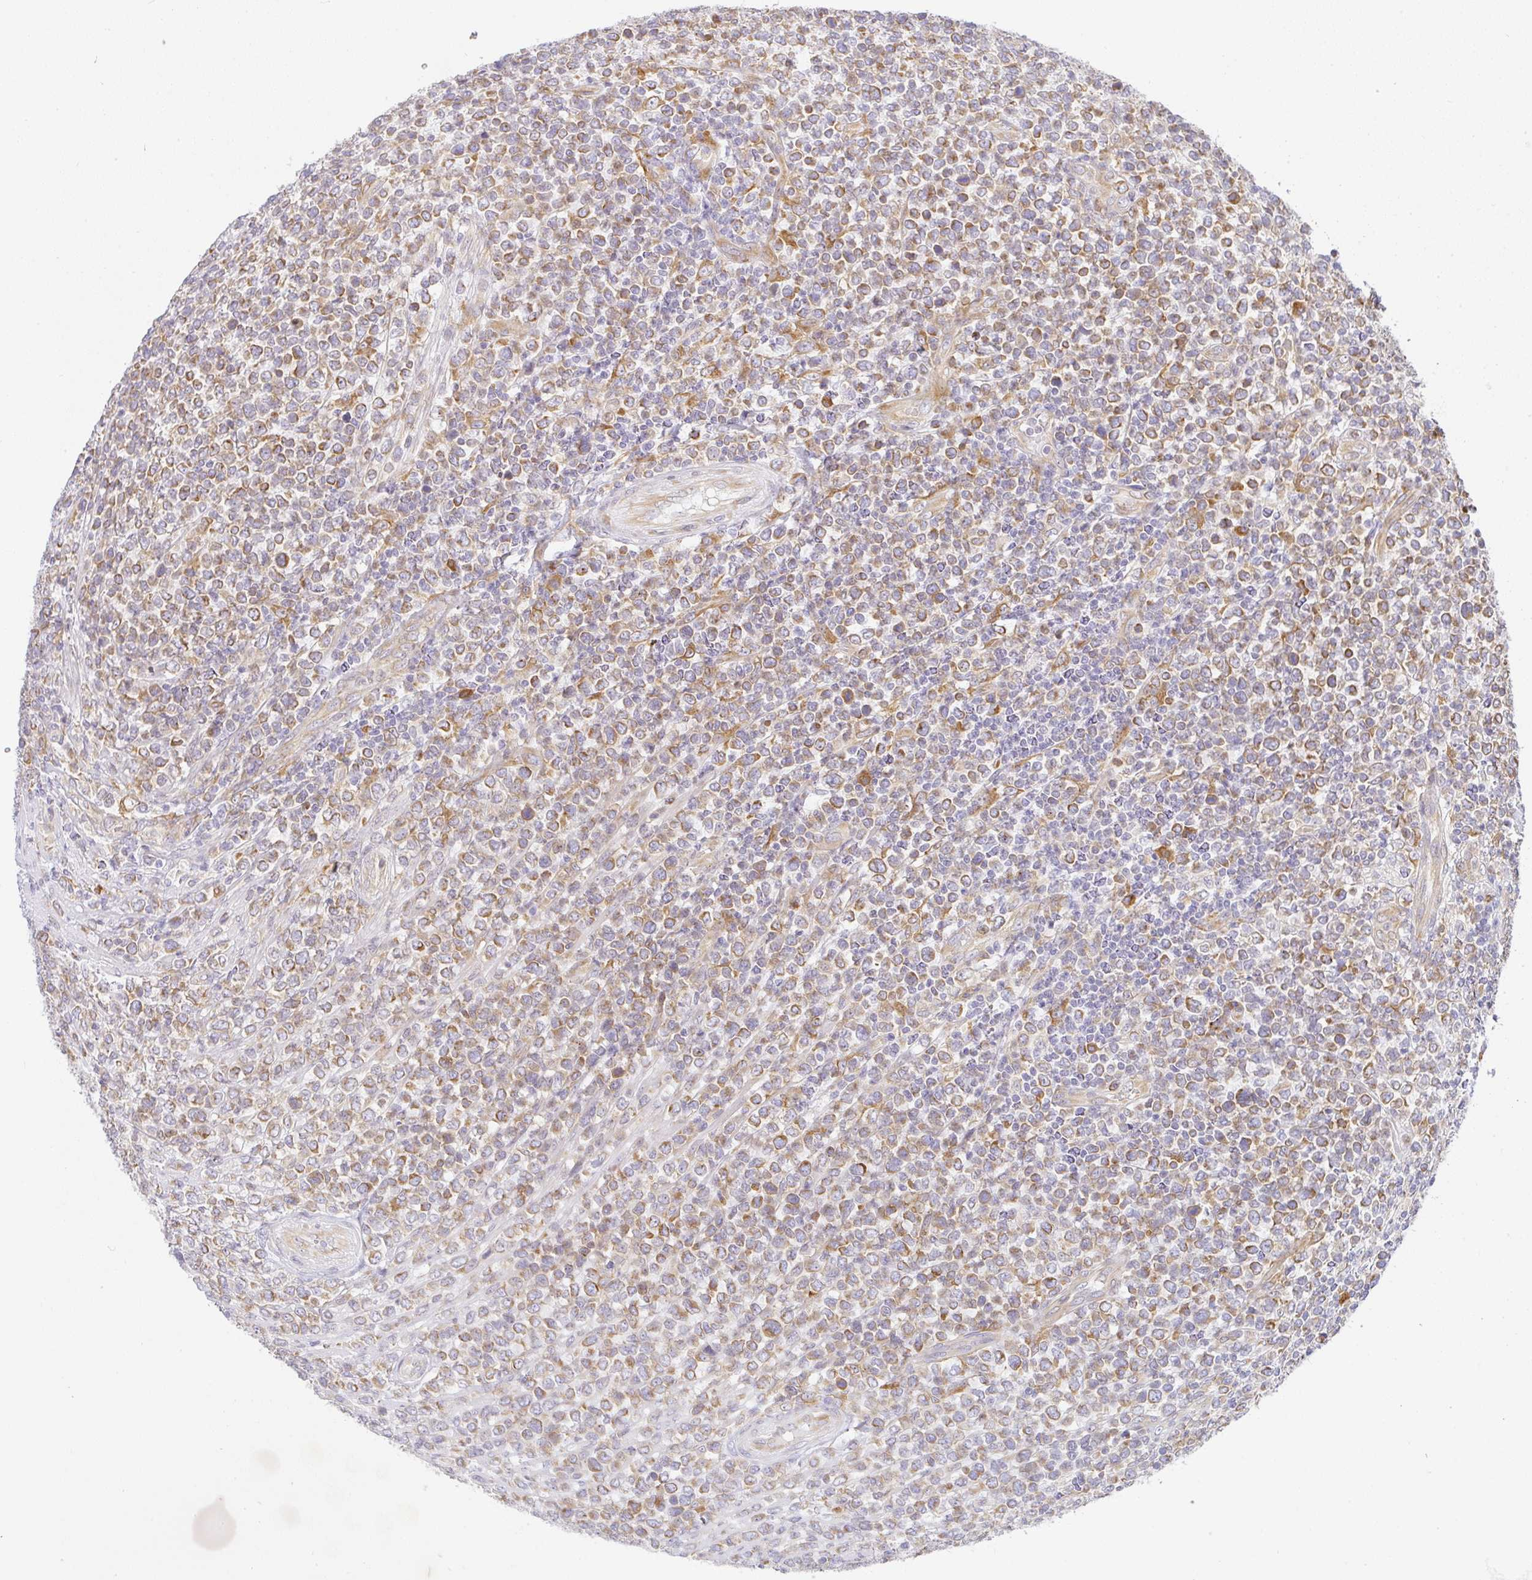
{"staining": {"intensity": "moderate", "quantity": ">75%", "location": "cytoplasmic/membranous"}, "tissue": "lymphoma", "cell_type": "Tumor cells", "image_type": "cancer", "snomed": [{"axis": "morphology", "description": "Malignant lymphoma, non-Hodgkin's type, High grade"}, {"axis": "topography", "description": "Soft tissue"}], "caption": "This histopathology image exhibits immunohistochemistry staining of lymphoma, with medium moderate cytoplasmic/membranous positivity in about >75% of tumor cells.", "gene": "DERL2", "patient": {"sex": "female", "age": 56}}